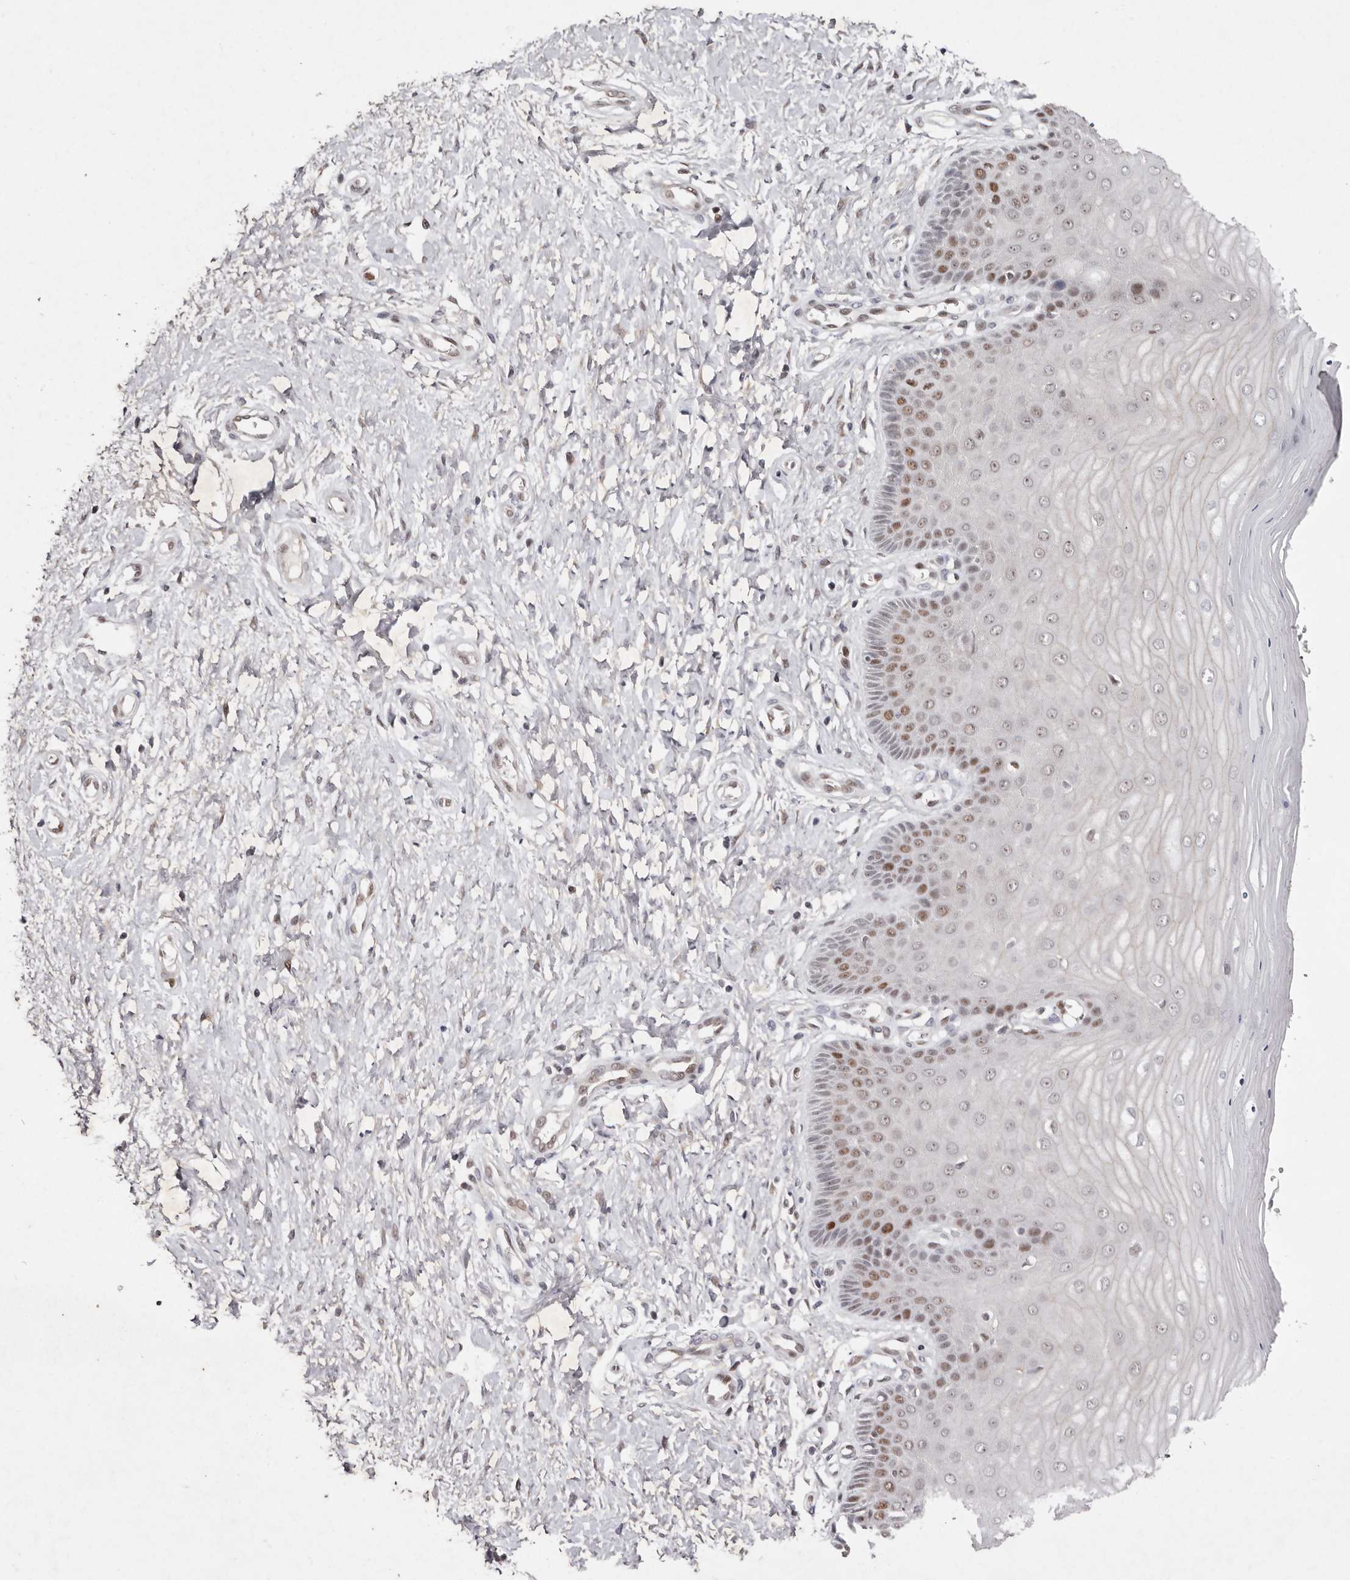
{"staining": {"intensity": "negative", "quantity": "none", "location": "none"}, "tissue": "cervix", "cell_type": "Glandular cells", "image_type": "normal", "snomed": [{"axis": "morphology", "description": "Normal tissue, NOS"}, {"axis": "topography", "description": "Cervix"}], "caption": "Immunohistochemistry image of normal cervix: cervix stained with DAB demonstrates no significant protein expression in glandular cells.", "gene": "KLF7", "patient": {"sex": "female", "age": 55}}